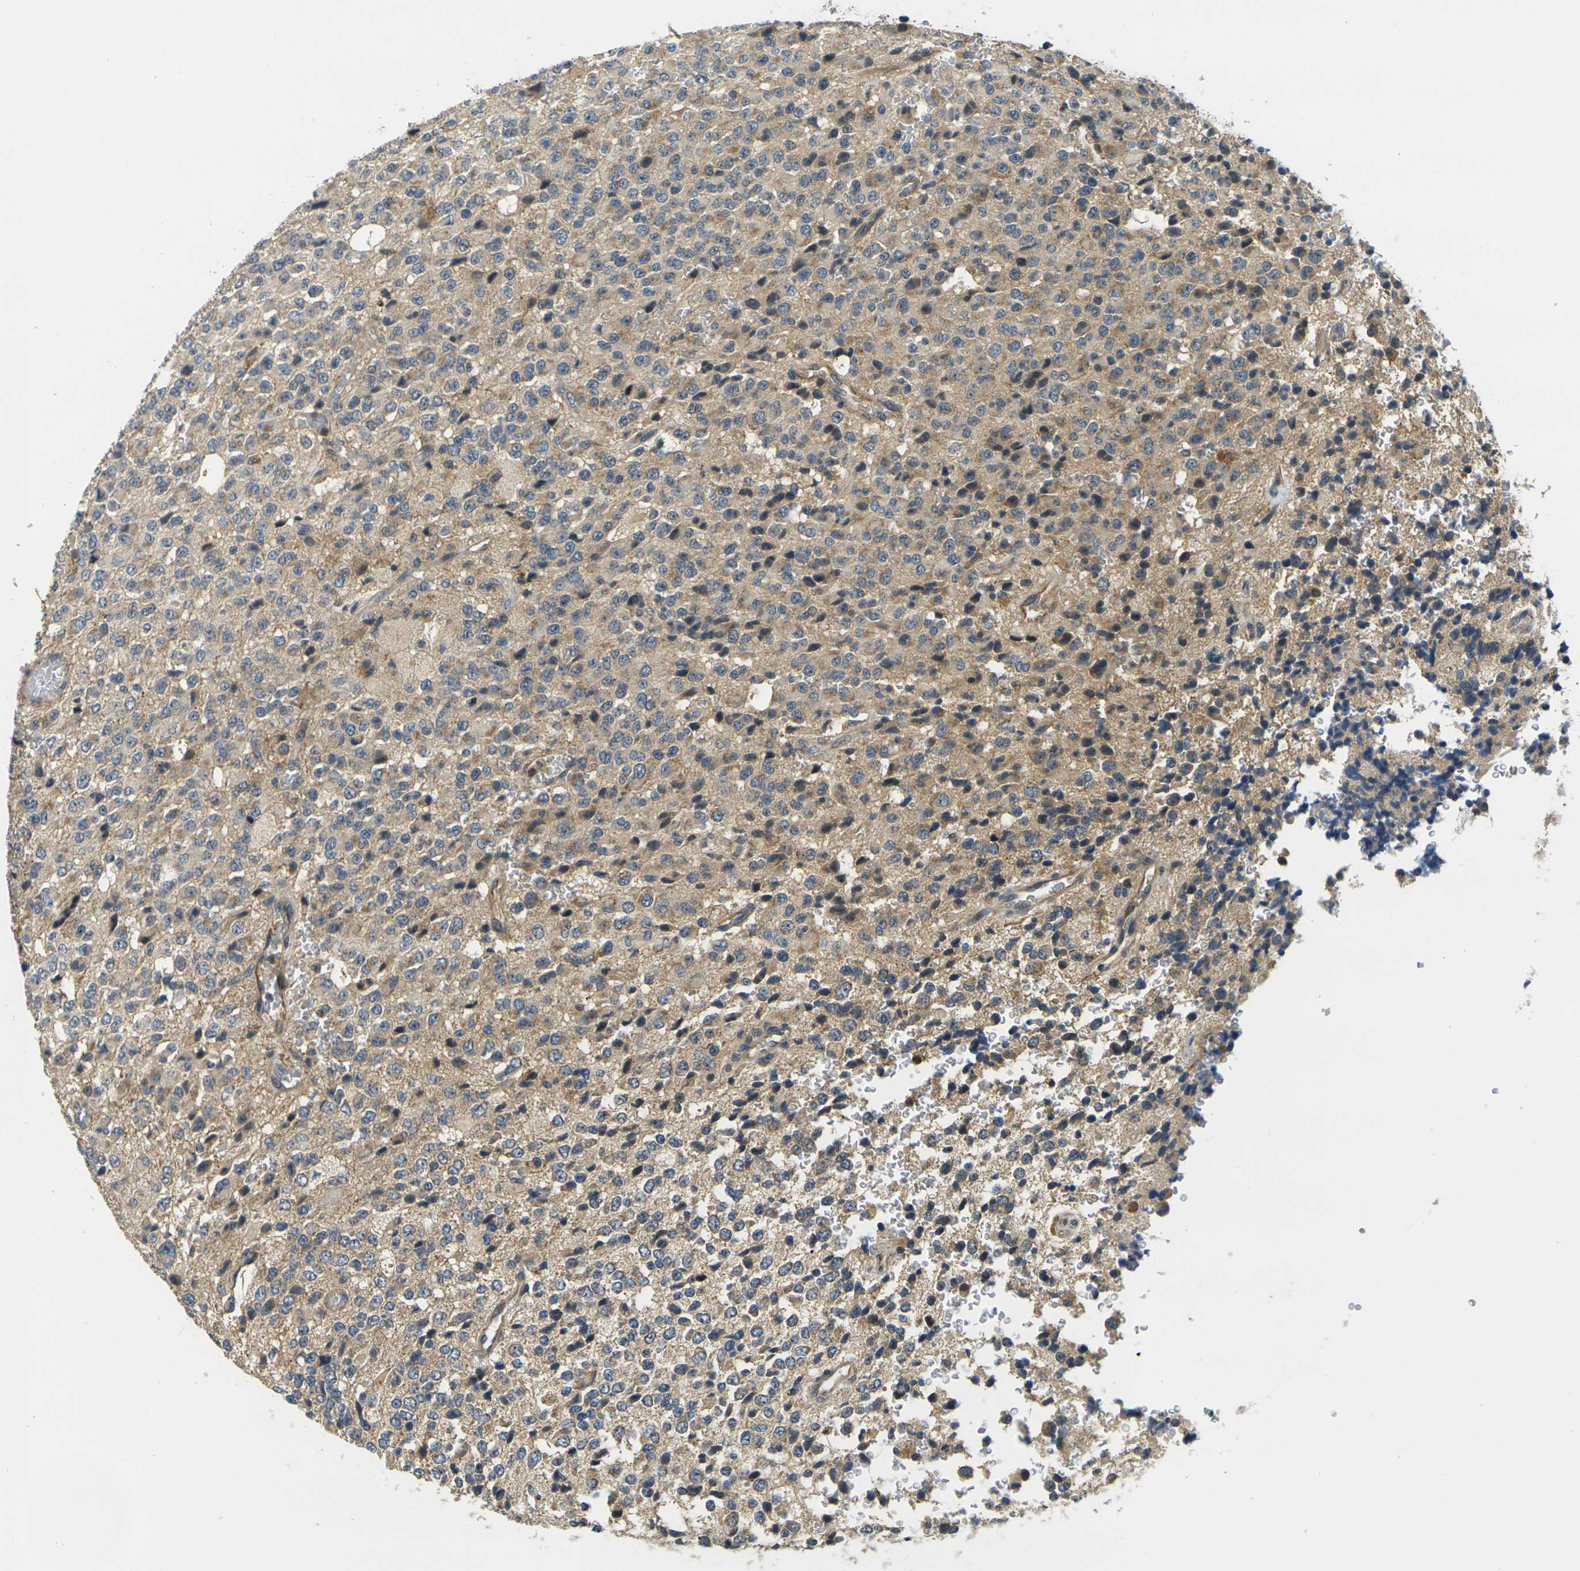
{"staining": {"intensity": "moderate", "quantity": "<25%", "location": "cytoplasmic/membranous"}, "tissue": "glioma", "cell_type": "Tumor cells", "image_type": "cancer", "snomed": [{"axis": "morphology", "description": "Glioma, malignant, High grade"}, {"axis": "topography", "description": "pancreas cauda"}], "caption": "IHC photomicrograph of malignant high-grade glioma stained for a protein (brown), which exhibits low levels of moderate cytoplasmic/membranous expression in approximately <25% of tumor cells.", "gene": "MINAR2", "patient": {"sex": "male", "age": 60}}